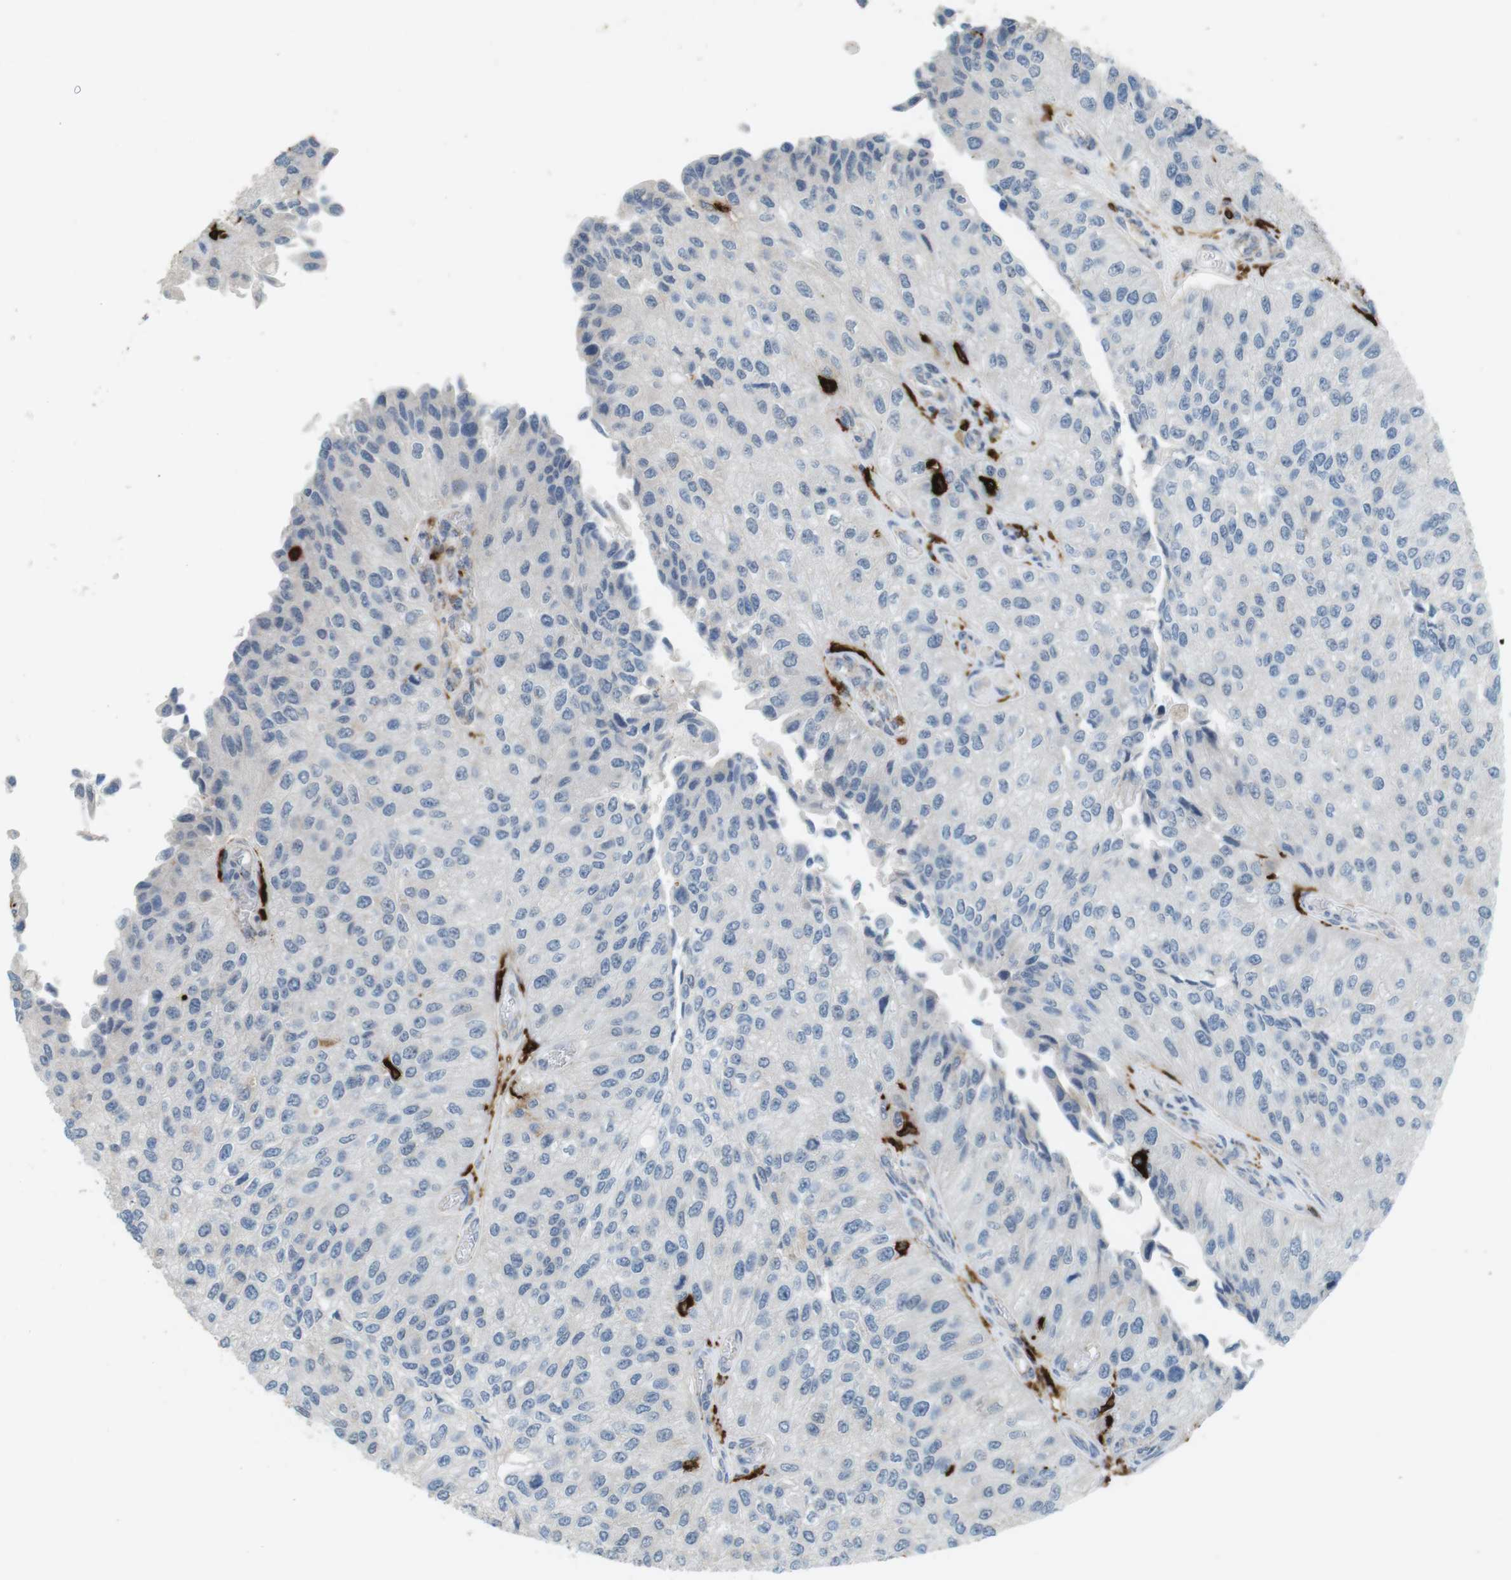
{"staining": {"intensity": "negative", "quantity": "none", "location": "none"}, "tissue": "urothelial cancer", "cell_type": "Tumor cells", "image_type": "cancer", "snomed": [{"axis": "morphology", "description": "Urothelial carcinoma, High grade"}, {"axis": "topography", "description": "Kidney"}, {"axis": "topography", "description": "Urinary bladder"}], "caption": "This is an IHC photomicrograph of urothelial carcinoma (high-grade). There is no expression in tumor cells.", "gene": "HLA-DRA", "patient": {"sex": "male", "age": 77}}